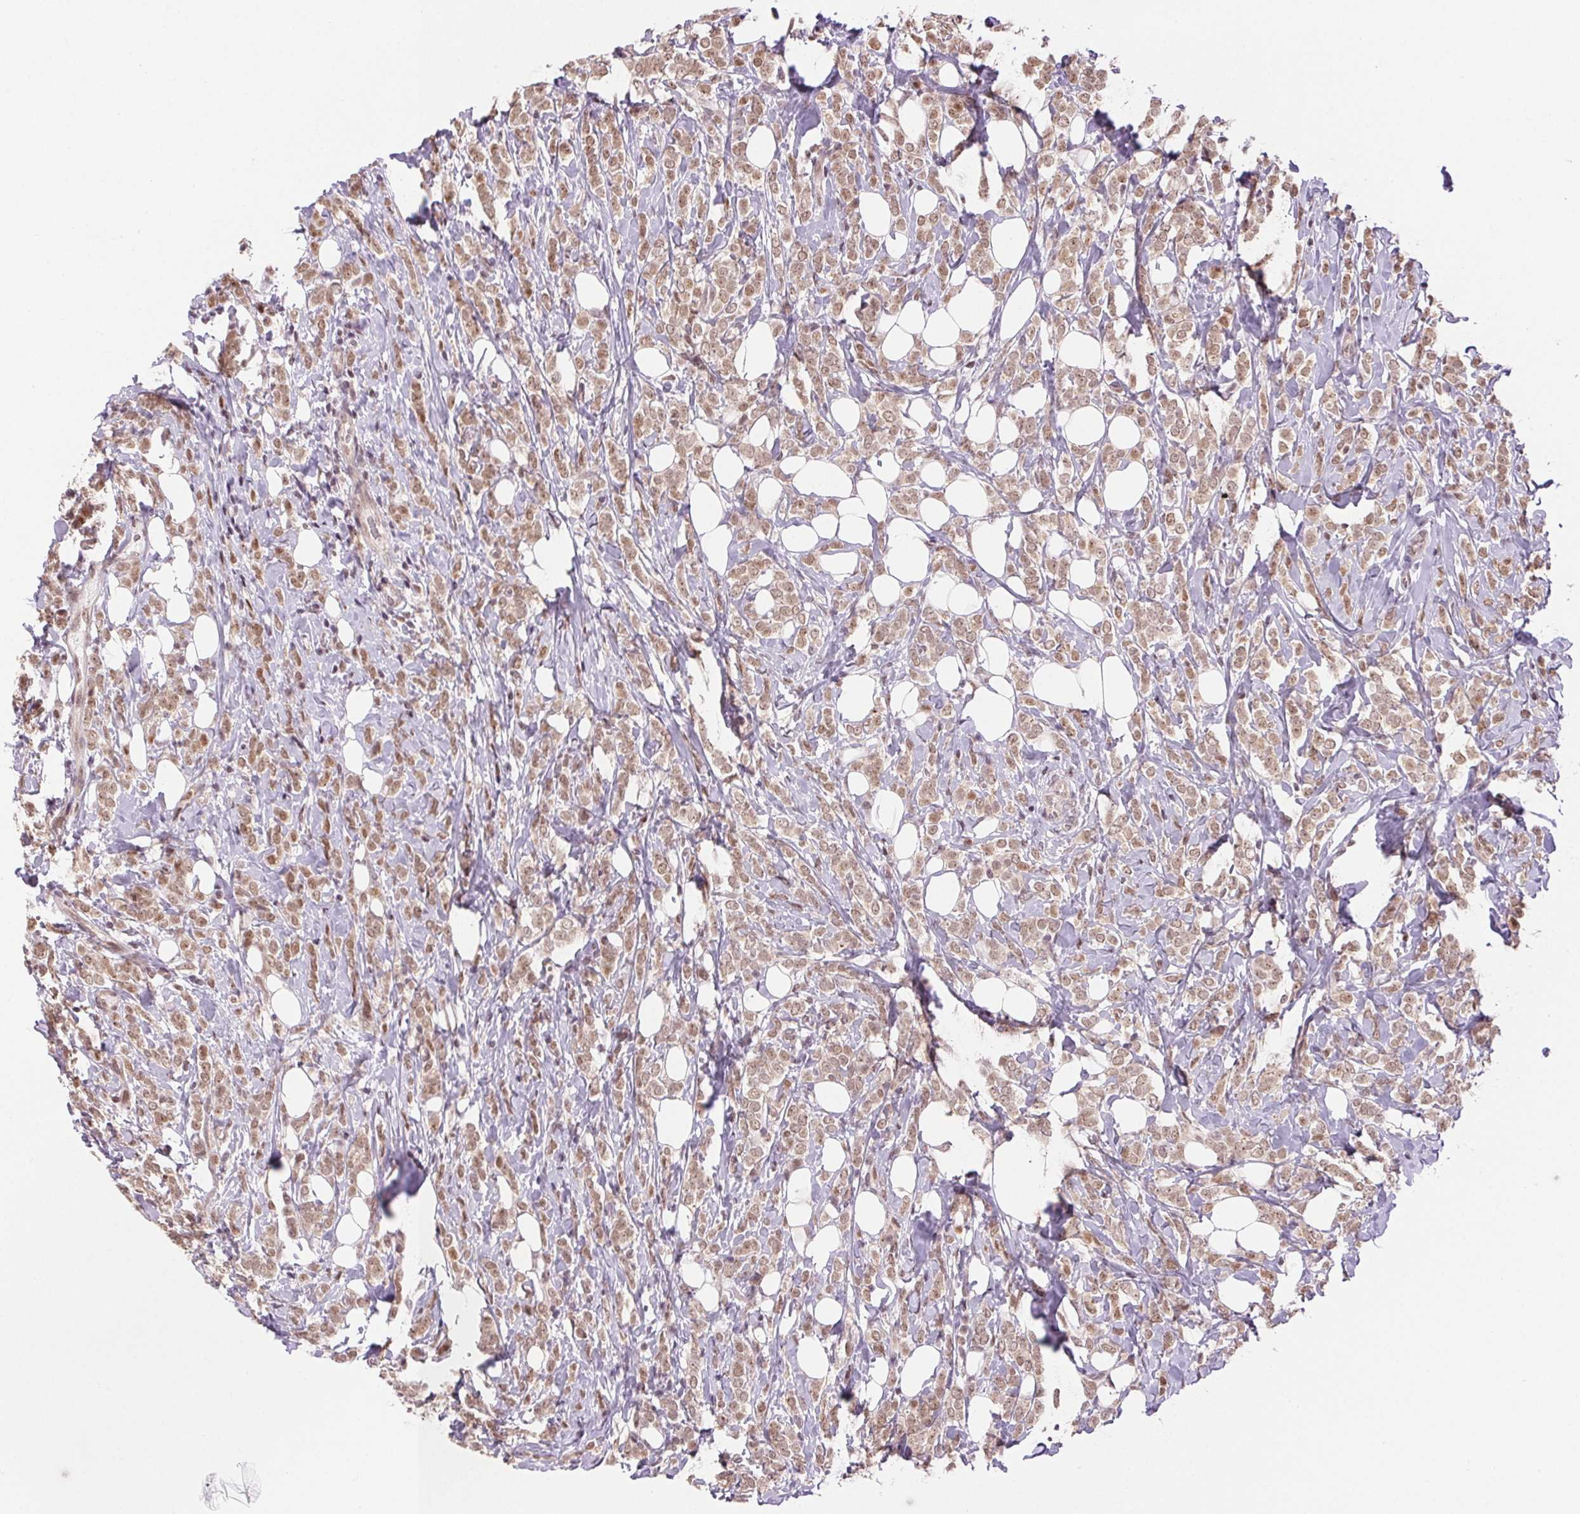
{"staining": {"intensity": "moderate", "quantity": ">75%", "location": "nuclear"}, "tissue": "breast cancer", "cell_type": "Tumor cells", "image_type": "cancer", "snomed": [{"axis": "morphology", "description": "Lobular carcinoma"}, {"axis": "topography", "description": "Breast"}], "caption": "An immunohistochemistry (IHC) photomicrograph of neoplastic tissue is shown. Protein staining in brown highlights moderate nuclear positivity in breast lobular carcinoma within tumor cells. The protein is shown in brown color, while the nuclei are stained blue.", "gene": "GRHL3", "patient": {"sex": "female", "age": 49}}